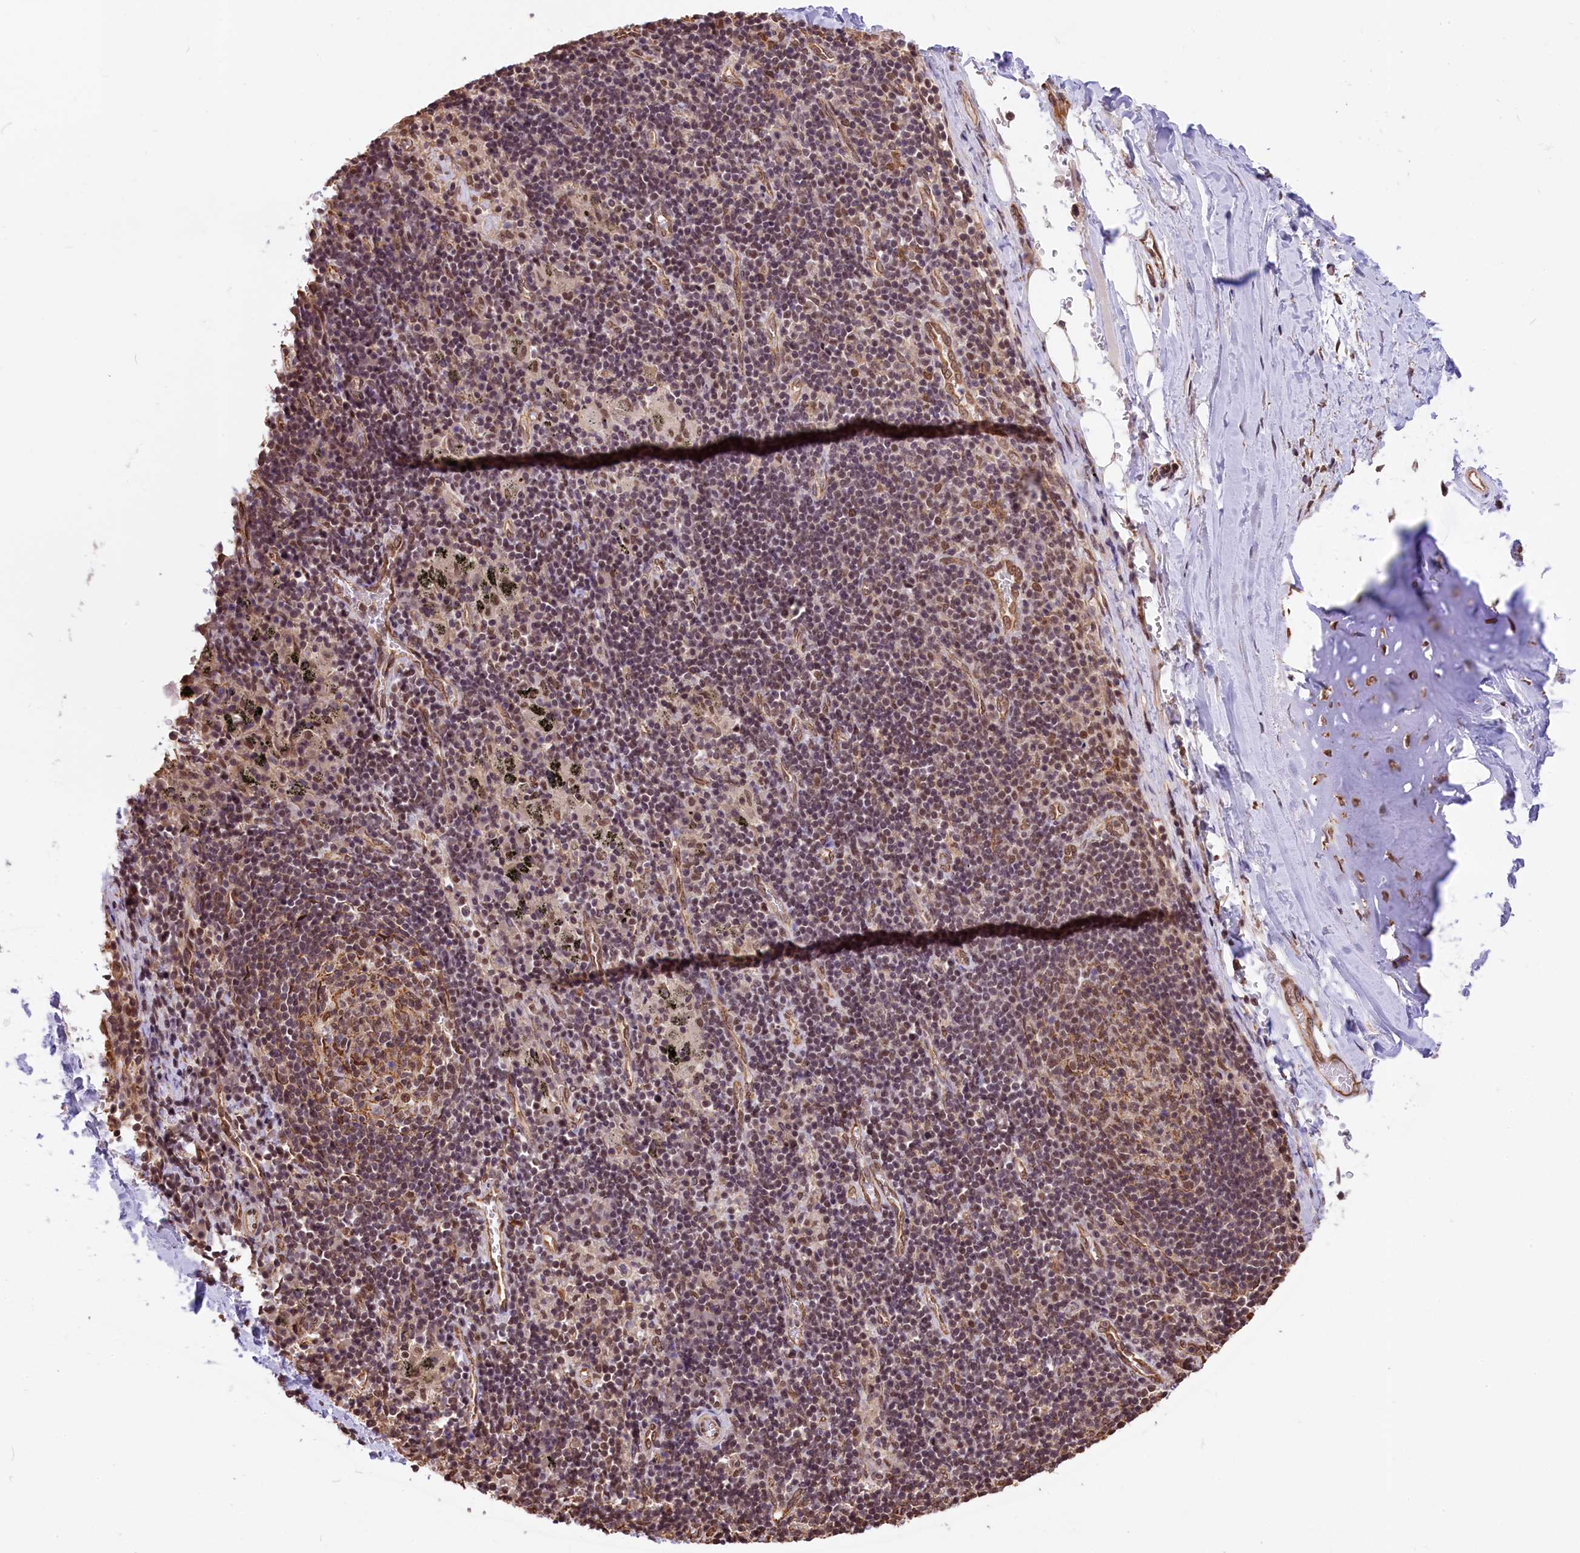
{"staining": {"intensity": "moderate", "quantity": ">75%", "location": "cytoplasmic/membranous,nuclear"}, "tissue": "adipose tissue", "cell_type": "Adipocytes", "image_type": "normal", "snomed": [{"axis": "morphology", "description": "Normal tissue, NOS"}, {"axis": "topography", "description": "Lymph node"}, {"axis": "topography", "description": "Cartilage tissue"}, {"axis": "topography", "description": "Bronchus"}], "caption": "A brown stain shows moderate cytoplasmic/membranous,nuclear positivity of a protein in adipocytes of benign human adipose tissue. (IHC, brightfield microscopy, high magnification).", "gene": "ZC3H4", "patient": {"sex": "male", "age": 63}}